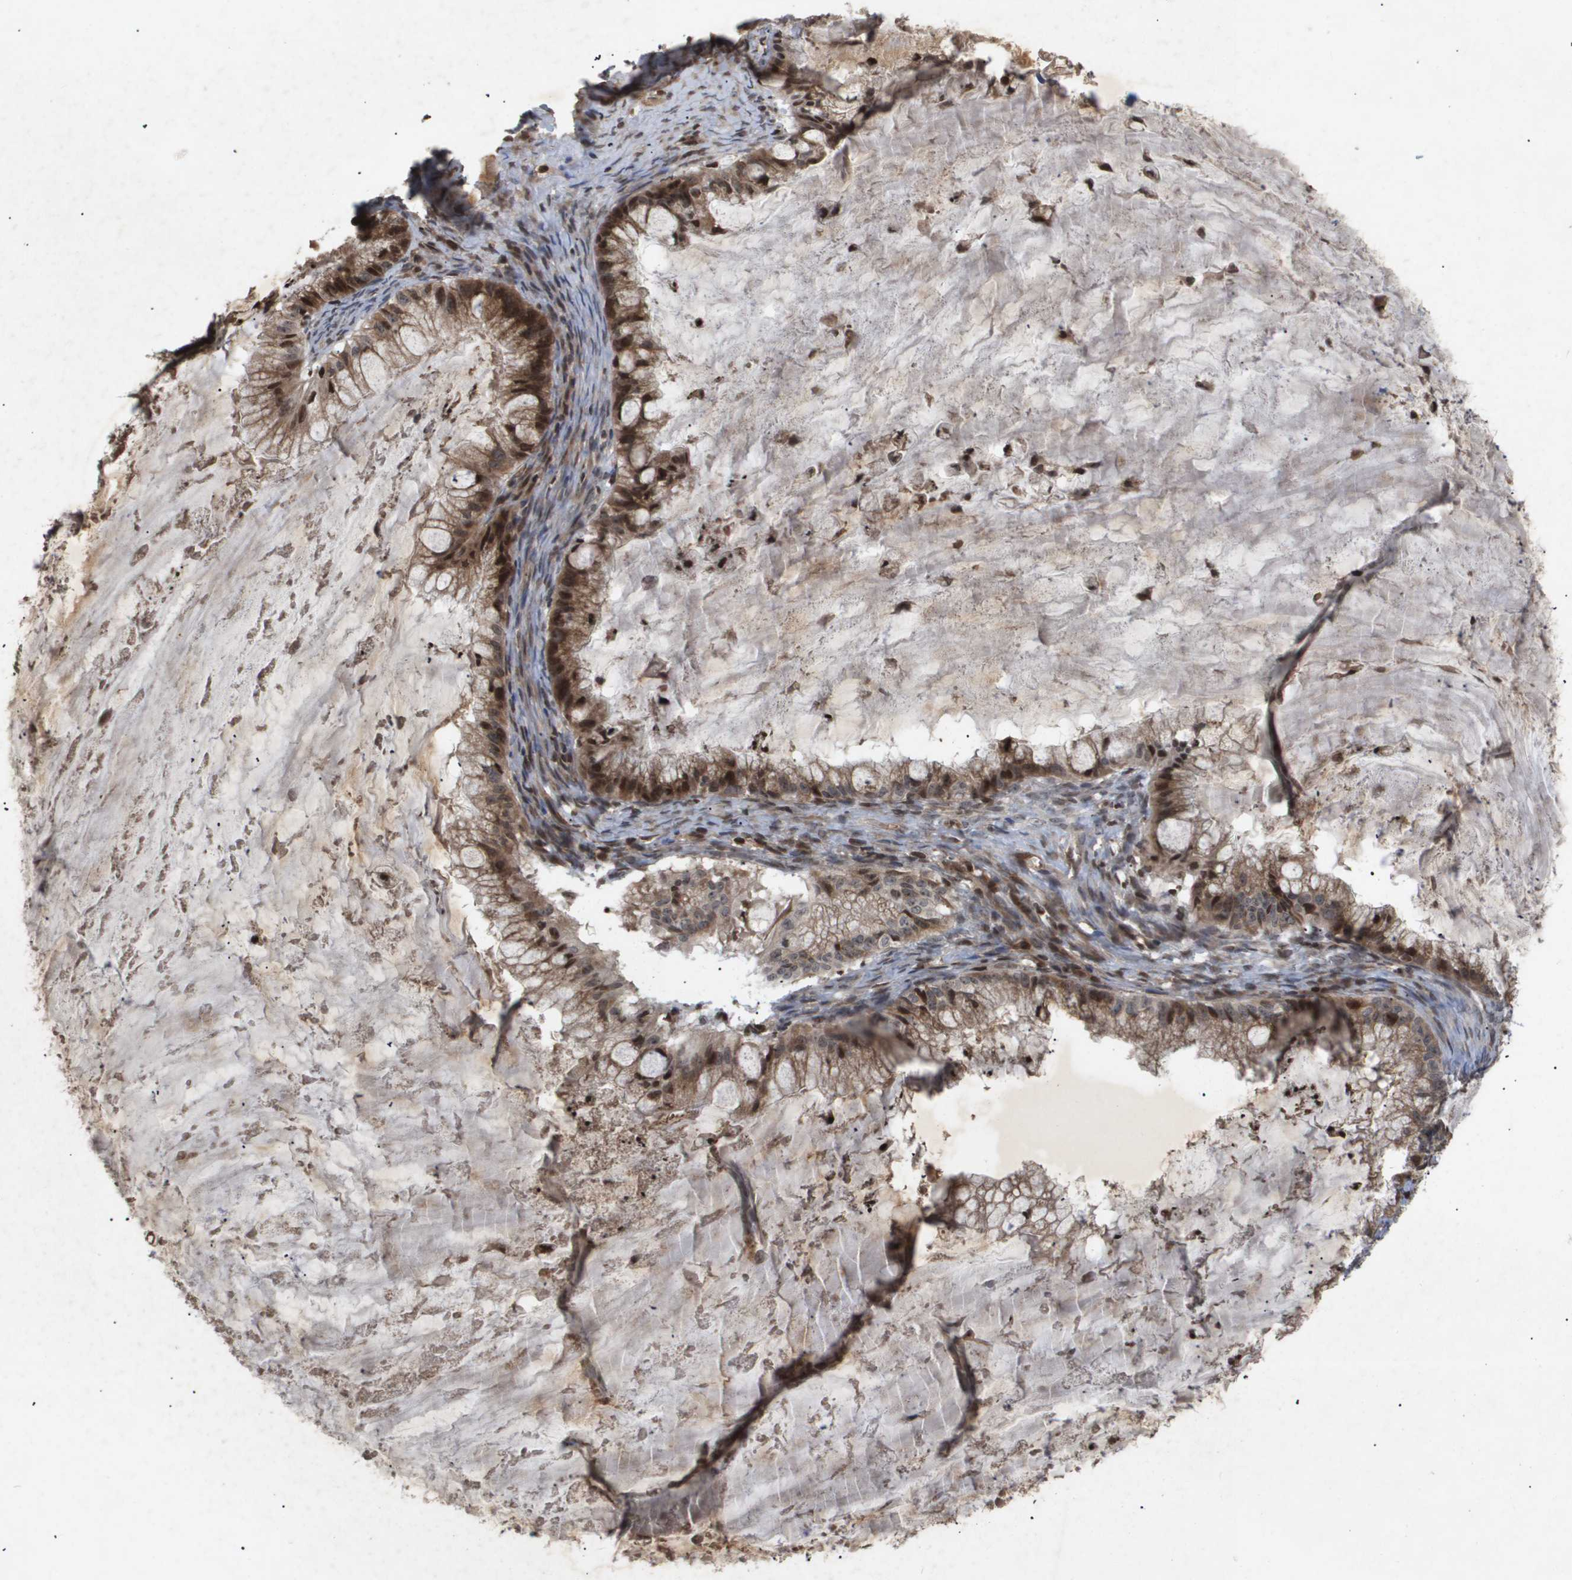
{"staining": {"intensity": "moderate", "quantity": "25%-75%", "location": "cytoplasmic/membranous,nuclear"}, "tissue": "ovarian cancer", "cell_type": "Tumor cells", "image_type": "cancer", "snomed": [{"axis": "morphology", "description": "Cystadenocarcinoma, mucinous, NOS"}, {"axis": "topography", "description": "Ovary"}], "caption": "Brown immunohistochemical staining in human mucinous cystadenocarcinoma (ovarian) exhibits moderate cytoplasmic/membranous and nuclear positivity in approximately 25%-75% of tumor cells. The protein of interest is stained brown, and the nuclei are stained in blue (DAB IHC with brightfield microscopy, high magnification).", "gene": "HSPA6", "patient": {"sex": "female", "age": 57}}